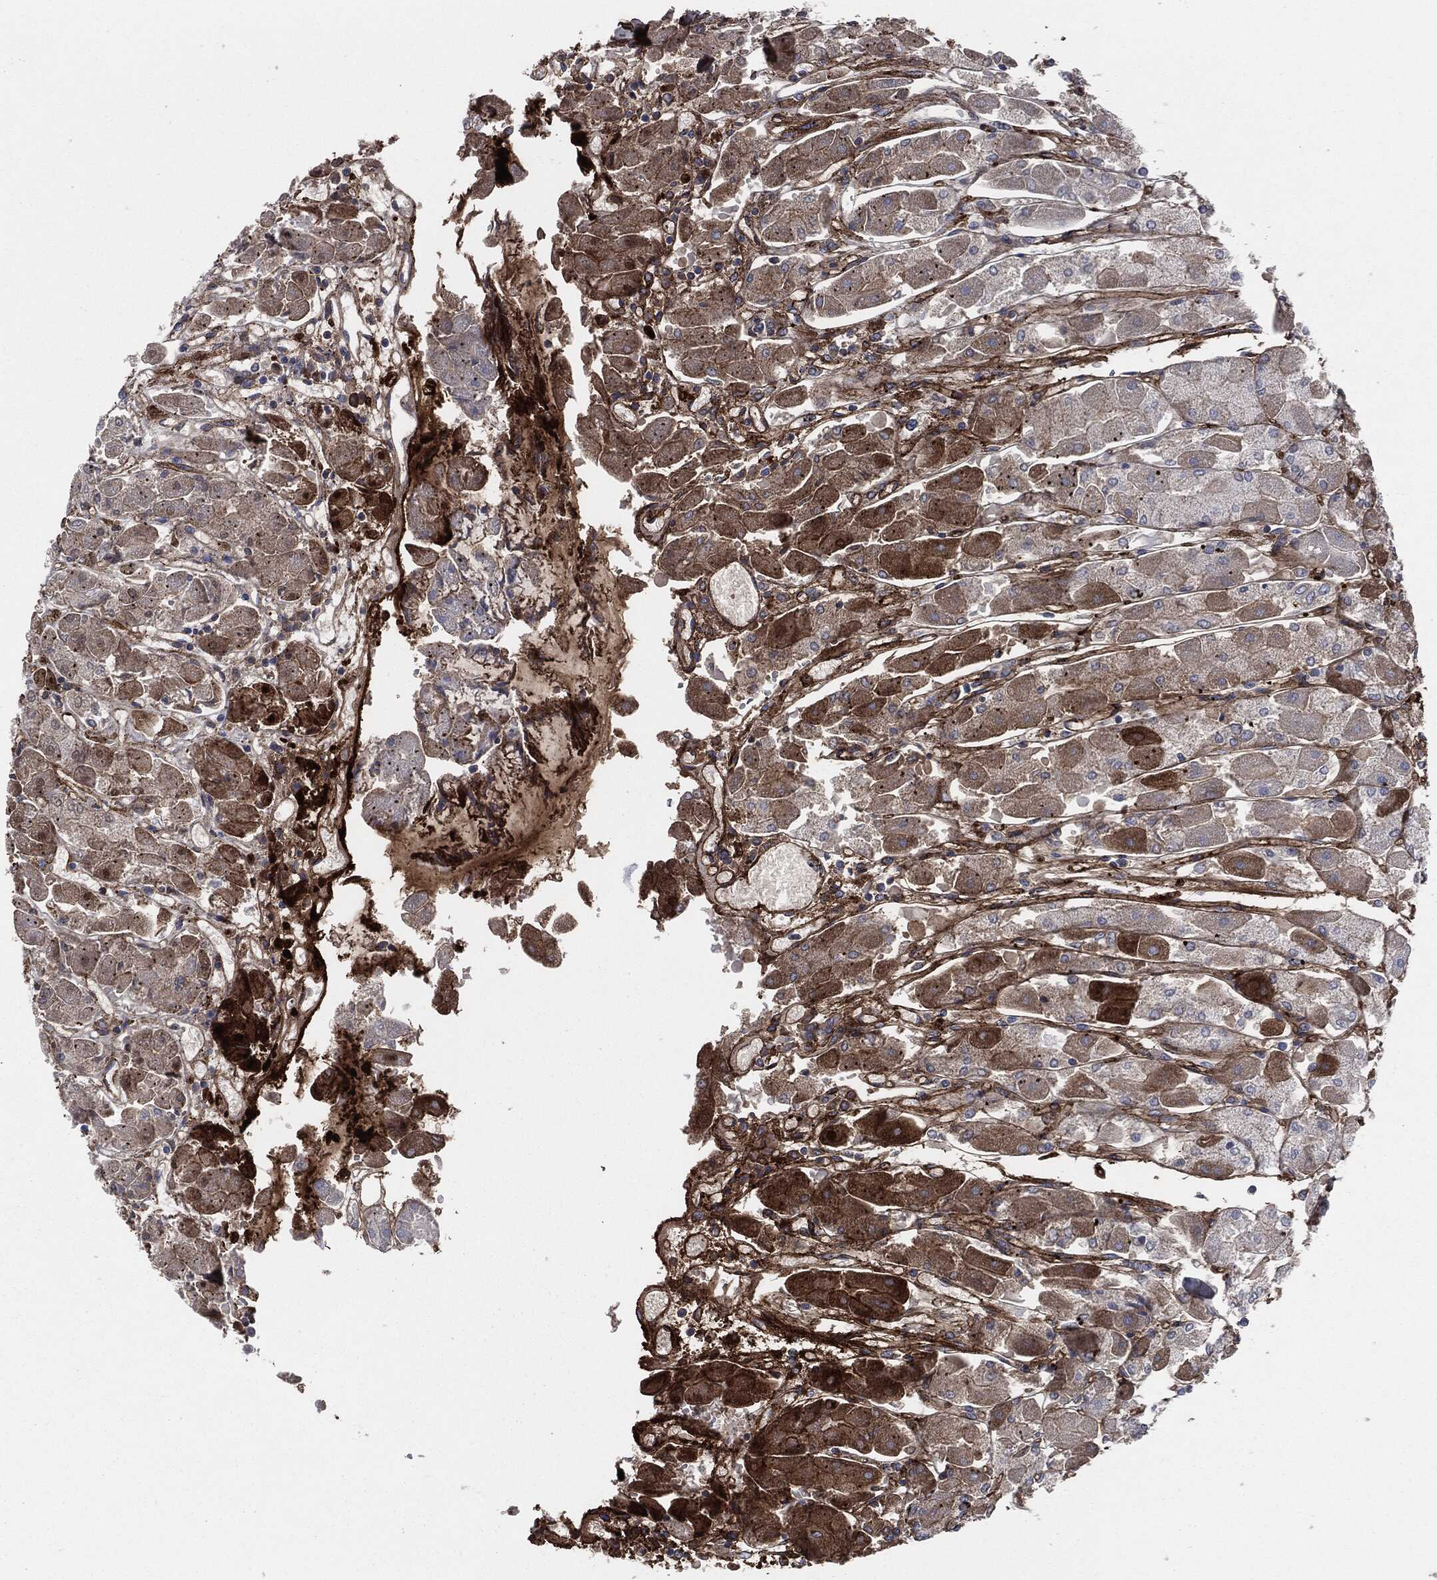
{"staining": {"intensity": "strong", "quantity": "<25%", "location": "cytoplasmic/membranous"}, "tissue": "stomach", "cell_type": "Glandular cells", "image_type": "normal", "snomed": [{"axis": "morphology", "description": "Normal tissue, NOS"}, {"axis": "topography", "description": "Stomach"}], "caption": "DAB (3,3'-diaminobenzidine) immunohistochemical staining of benign human stomach exhibits strong cytoplasmic/membranous protein expression in approximately <25% of glandular cells.", "gene": "APOB", "patient": {"sex": "male", "age": 70}}